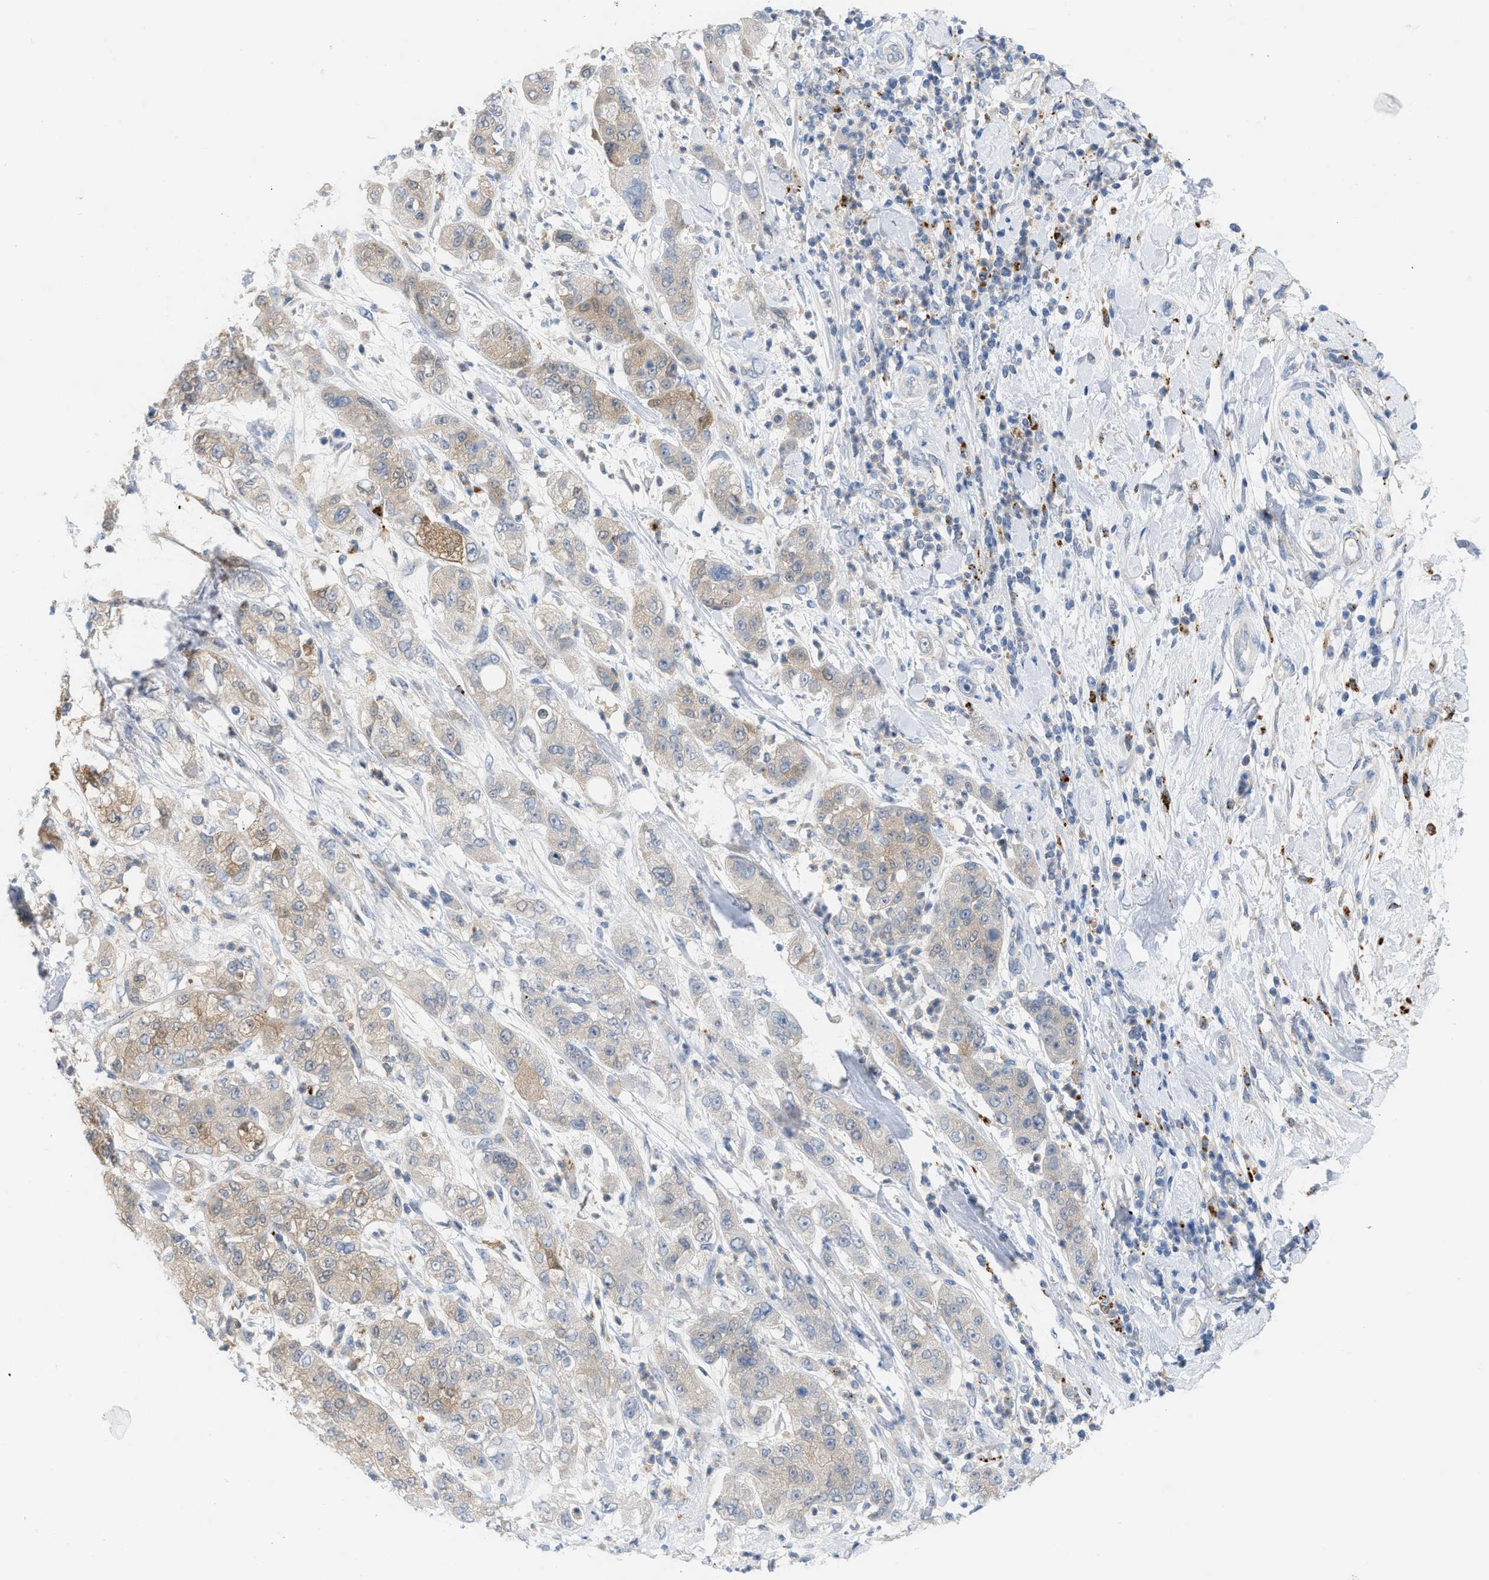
{"staining": {"intensity": "moderate", "quantity": ">75%", "location": "cytoplasmic/membranous"}, "tissue": "pancreatic cancer", "cell_type": "Tumor cells", "image_type": "cancer", "snomed": [{"axis": "morphology", "description": "Adenocarcinoma, NOS"}, {"axis": "topography", "description": "Pancreas"}], "caption": "Immunohistochemistry staining of adenocarcinoma (pancreatic), which exhibits medium levels of moderate cytoplasmic/membranous positivity in about >75% of tumor cells indicating moderate cytoplasmic/membranous protein staining. The staining was performed using DAB (3,3'-diaminobenzidine) (brown) for protein detection and nuclei were counterstained in hematoxylin (blue).", "gene": "CSTB", "patient": {"sex": "female", "age": 78}}